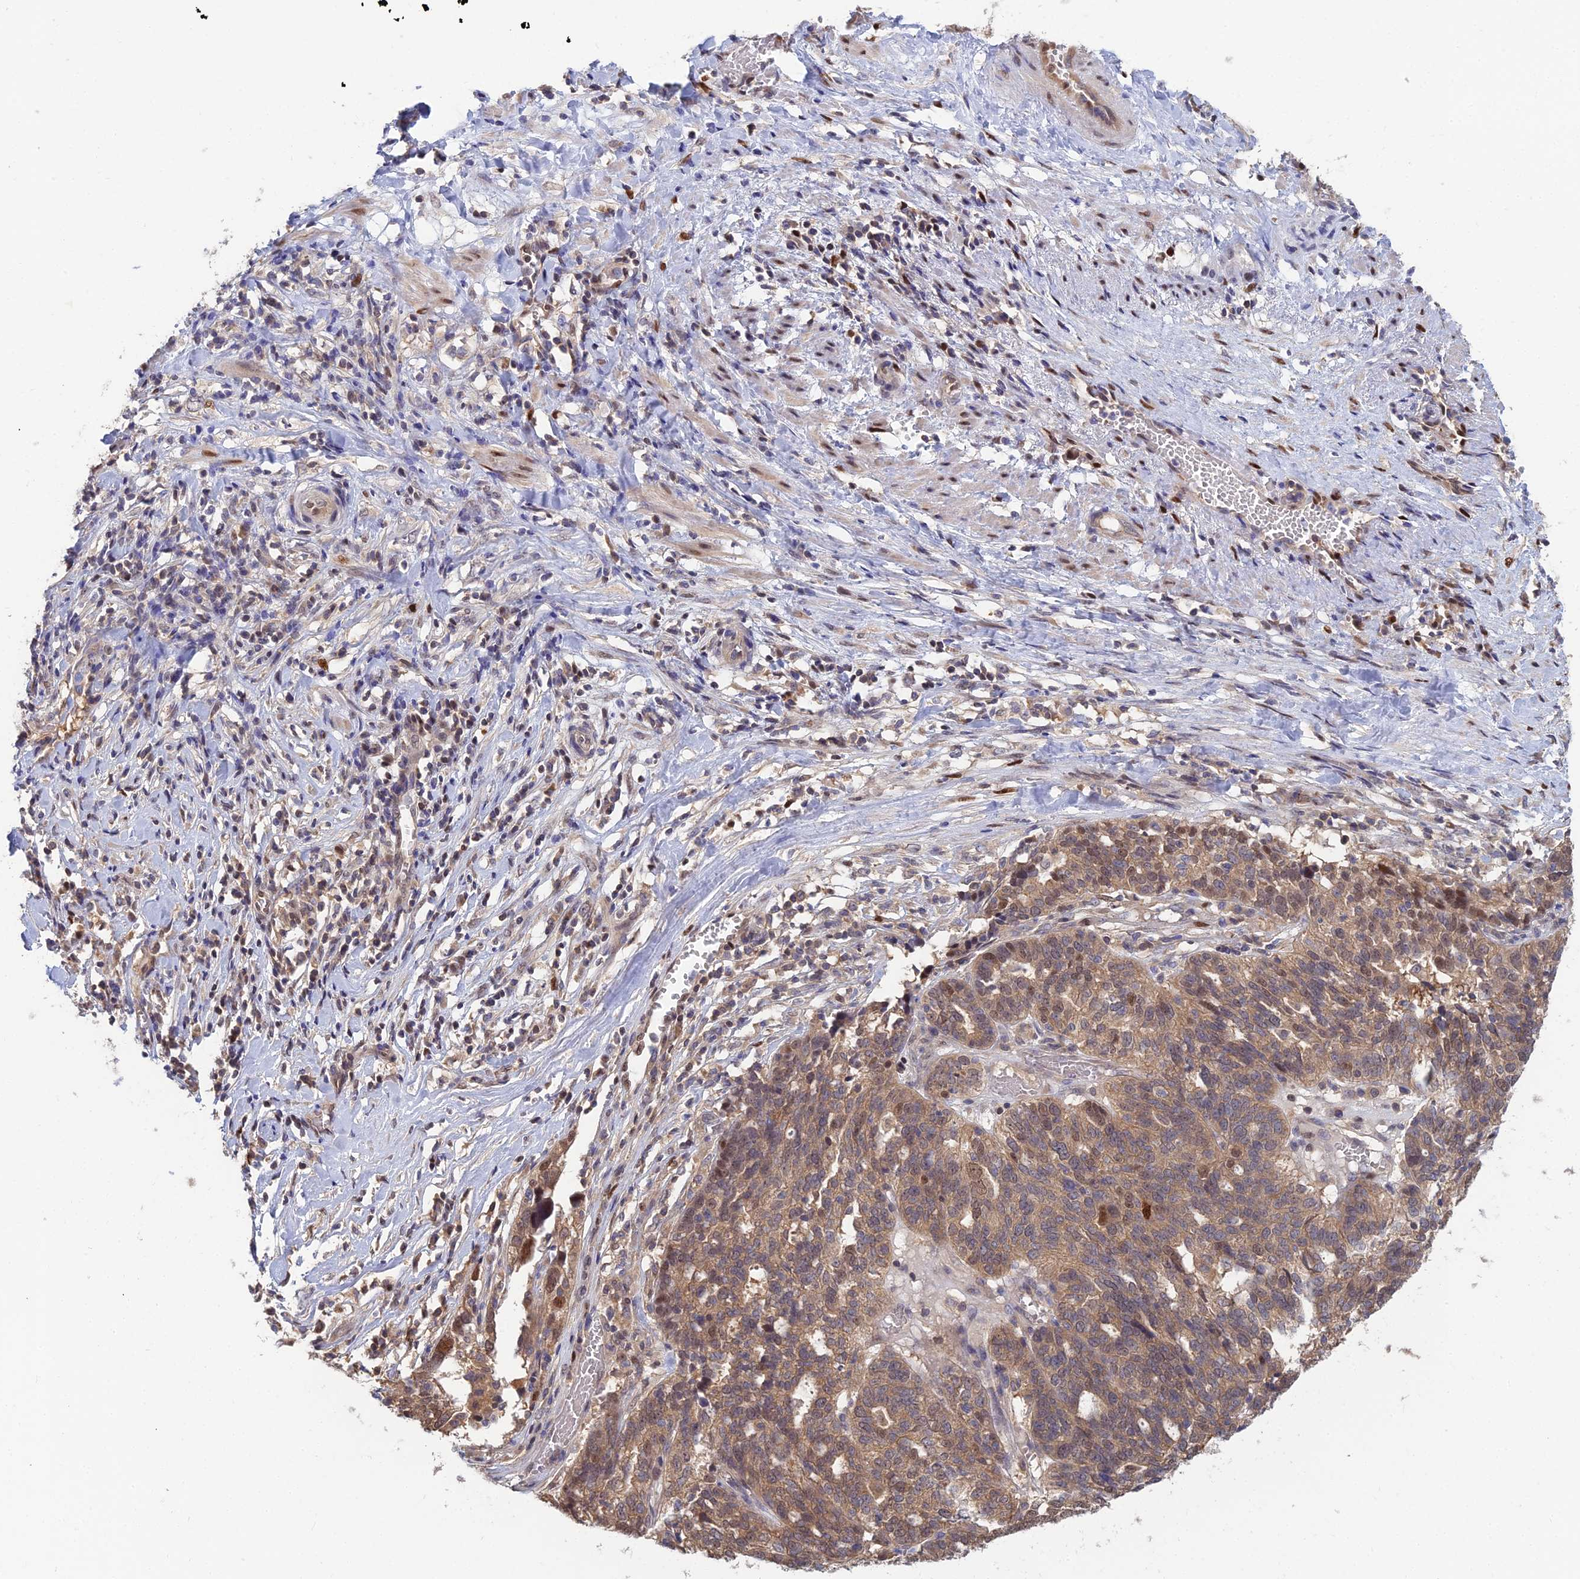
{"staining": {"intensity": "moderate", "quantity": ">75%", "location": "cytoplasmic/membranous,nuclear"}, "tissue": "ovarian cancer", "cell_type": "Tumor cells", "image_type": "cancer", "snomed": [{"axis": "morphology", "description": "Cystadenocarcinoma, serous, NOS"}, {"axis": "topography", "description": "Ovary"}], "caption": "DAB (3,3'-diaminobenzidine) immunohistochemical staining of human serous cystadenocarcinoma (ovarian) exhibits moderate cytoplasmic/membranous and nuclear protein expression in approximately >75% of tumor cells.", "gene": "DNPEP", "patient": {"sex": "female", "age": 59}}